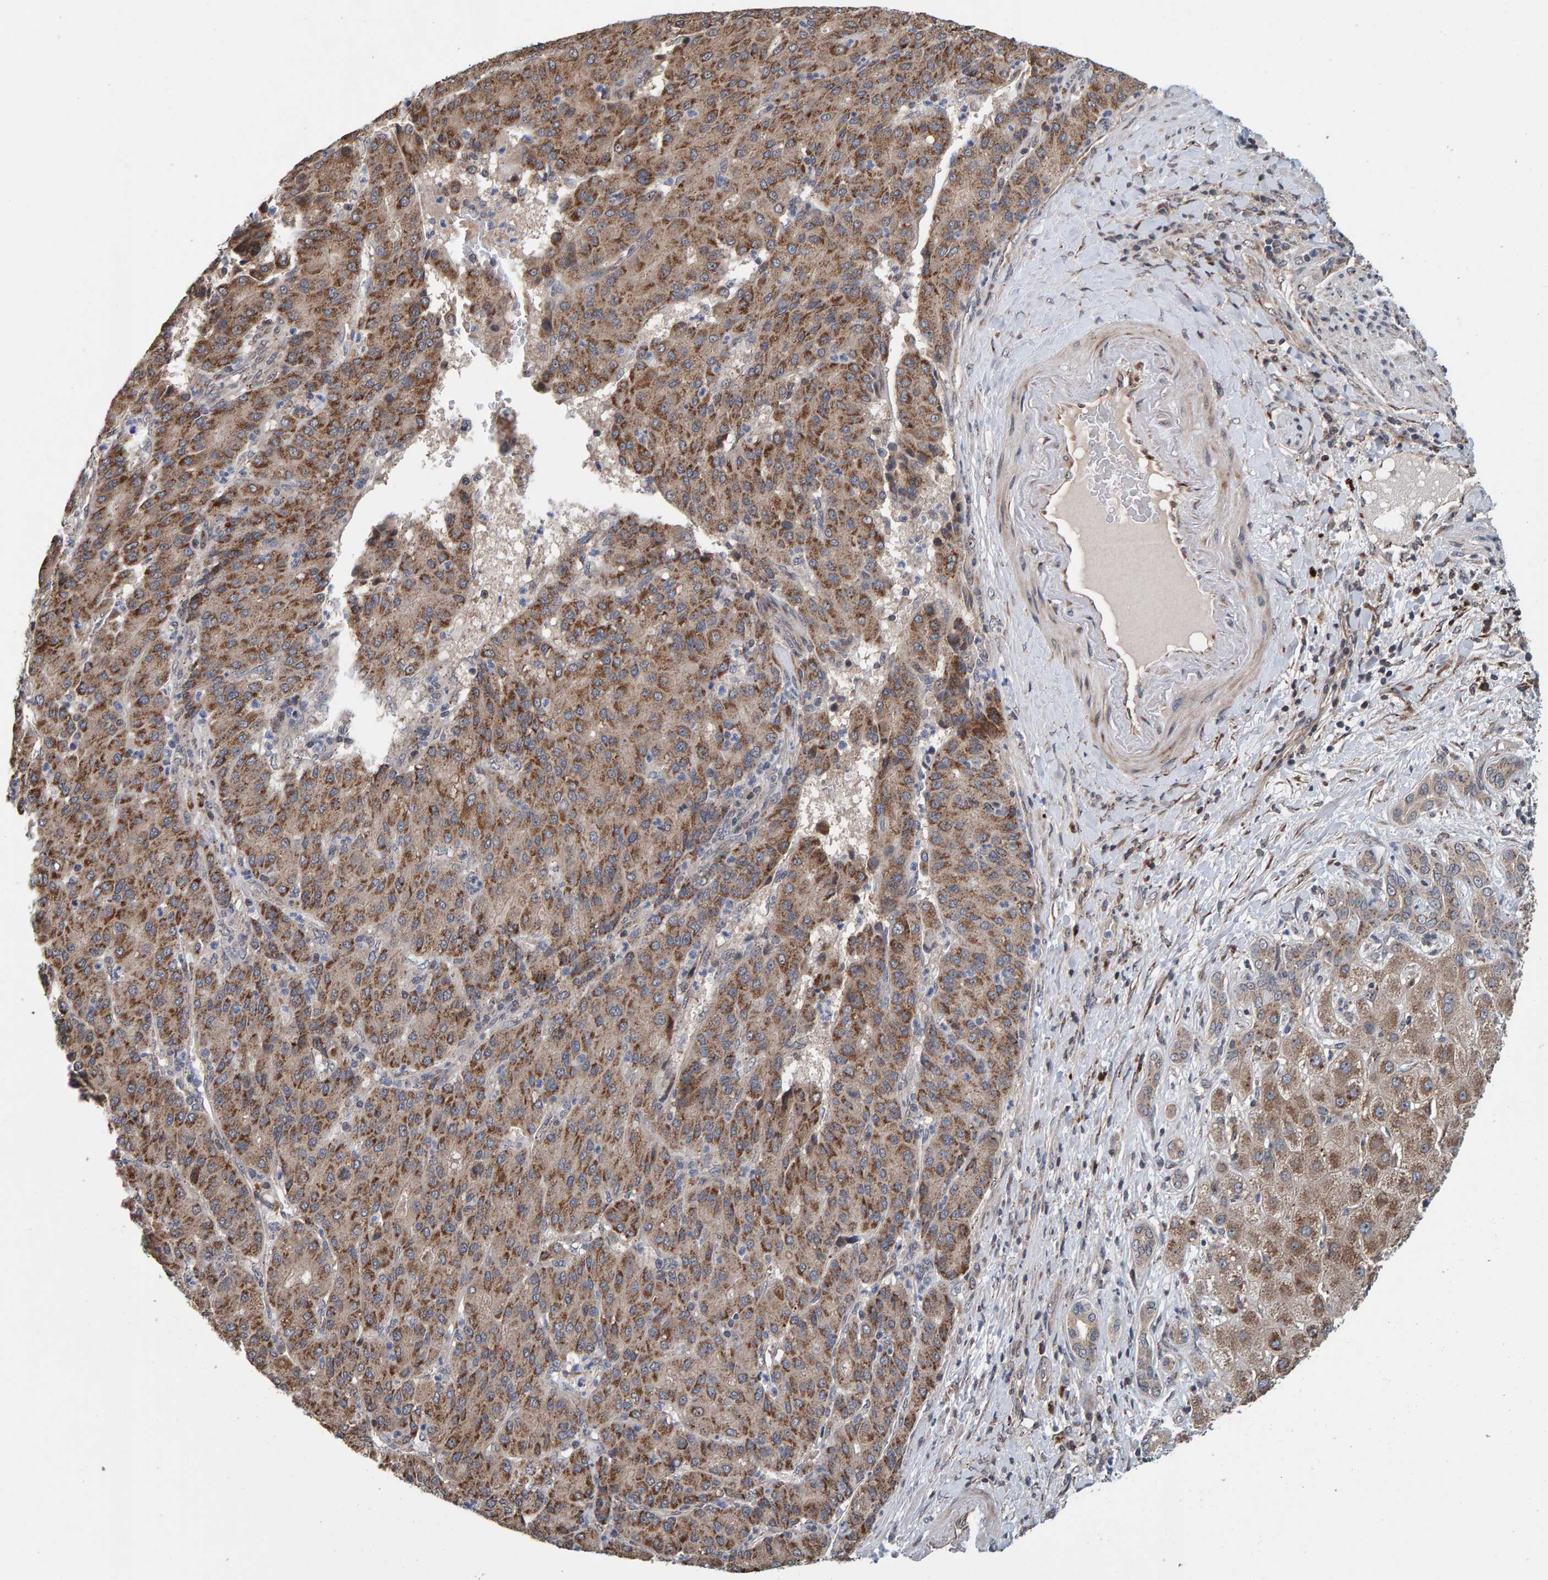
{"staining": {"intensity": "moderate", "quantity": ">75%", "location": "cytoplasmic/membranous"}, "tissue": "liver cancer", "cell_type": "Tumor cells", "image_type": "cancer", "snomed": [{"axis": "morphology", "description": "Carcinoma, Hepatocellular, NOS"}, {"axis": "topography", "description": "Liver"}], "caption": "IHC histopathology image of neoplastic tissue: hepatocellular carcinoma (liver) stained using immunohistochemistry exhibits medium levels of moderate protein expression localized specifically in the cytoplasmic/membranous of tumor cells, appearing as a cytoplasmic/membranous brown color.", "gene": "CCDC25", "patient": {"sex": "male", "age": 65}}